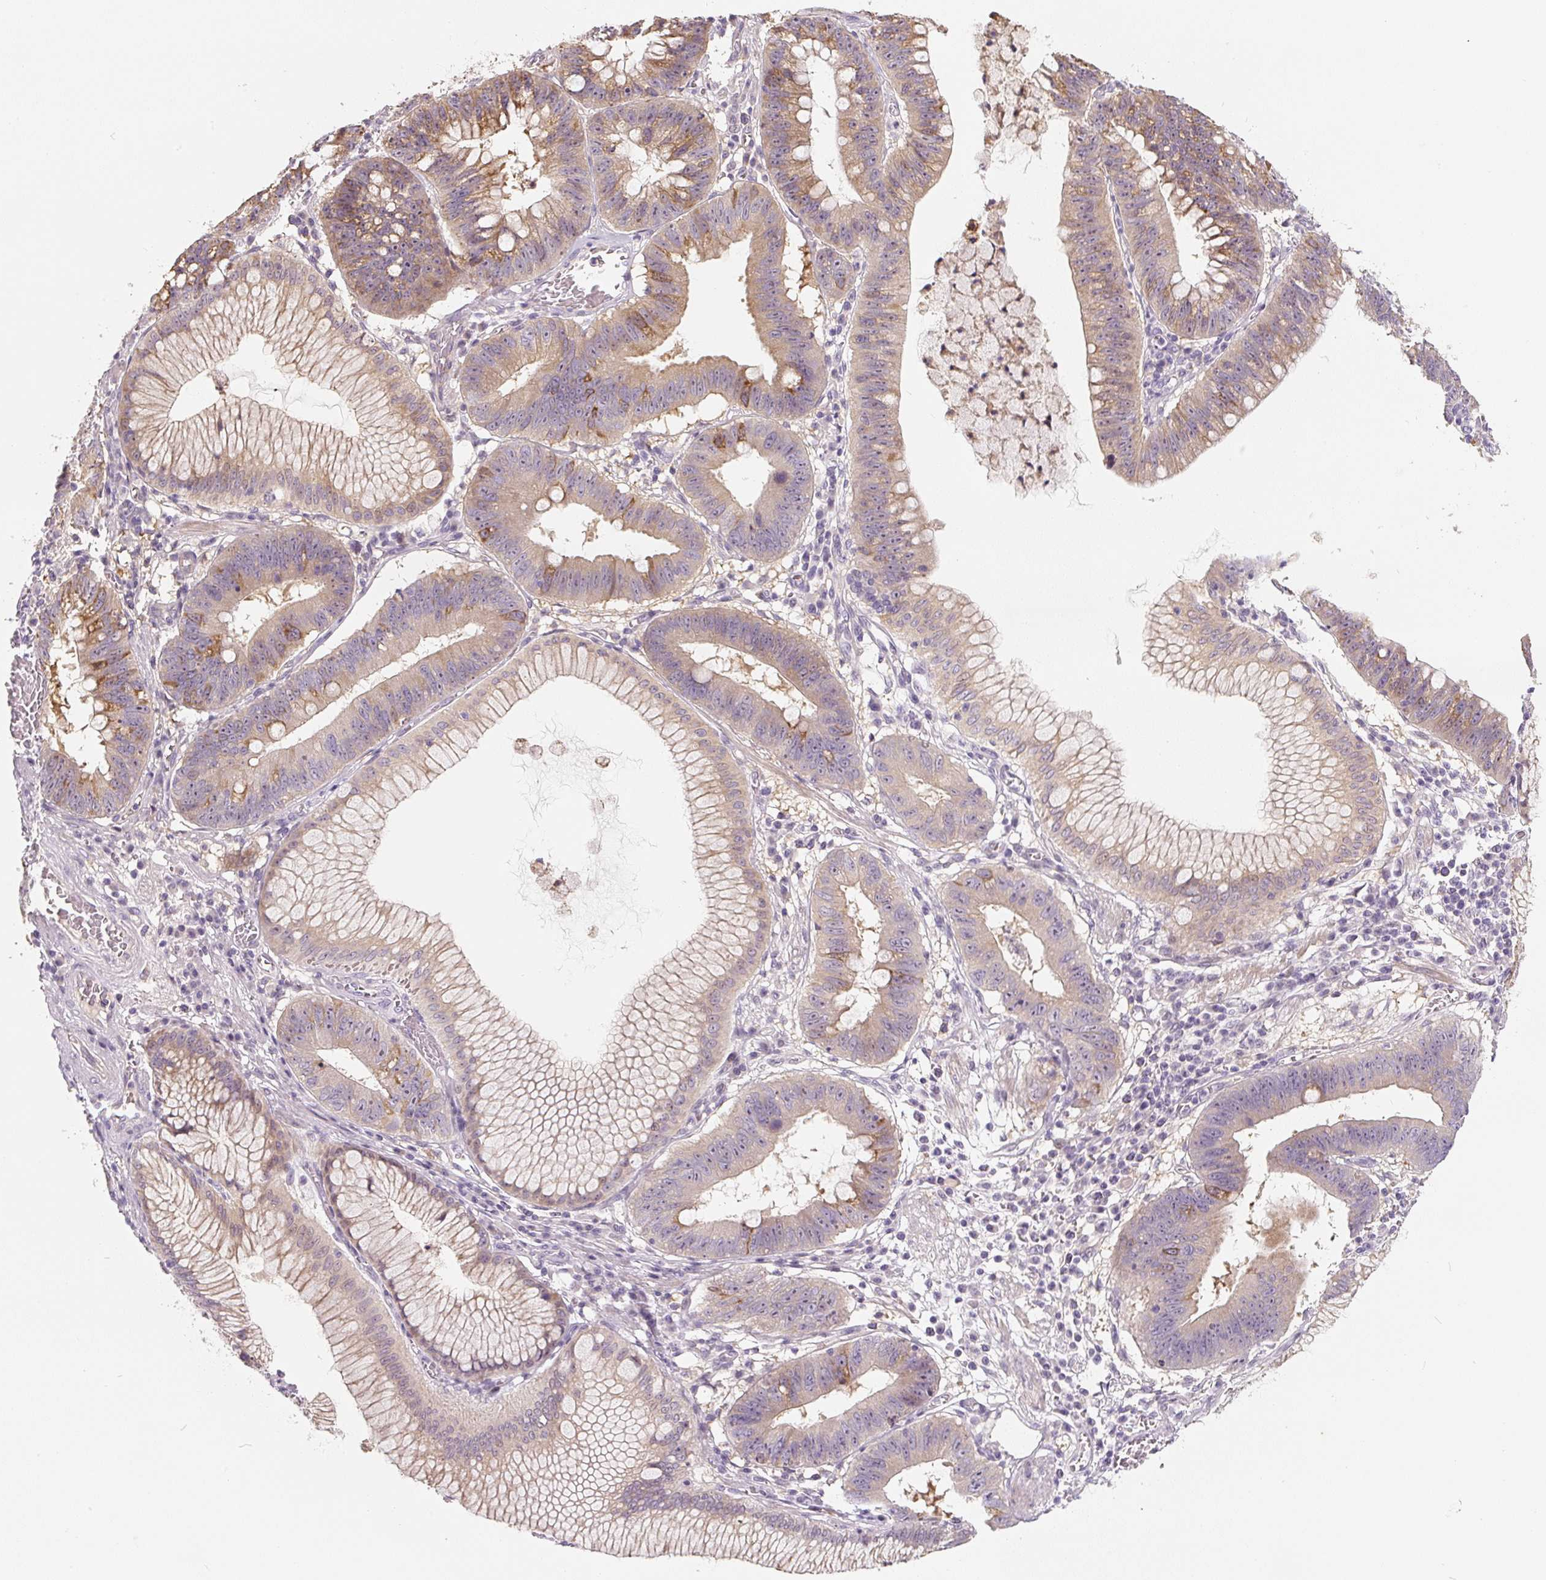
{"staining": {"intensity": "moderate", "quantity": "<25%", "location": "cytoplasmic/membranous"}, "tissue": "stomach cancer", "cell_type": "Tumor cells", "image_type": "cancer", "snomed": [{"axis": "morphology", "description": "Adenocarcinoma, NOS"}, {"axis": "topography", "description": "Stomach"}], "caption": "A histopathology image of human stomach cancer stained for a protein exhibits moderate cytoplasmic/membranous brown staining in tumor cells. The protein of interest is stained brown, and the nuclei are stained in blue (DAB IHC with brightfield microscopy, high magnification).", "gene": "PWWP3B", "patient": {"sex": "male", "age": 59}}